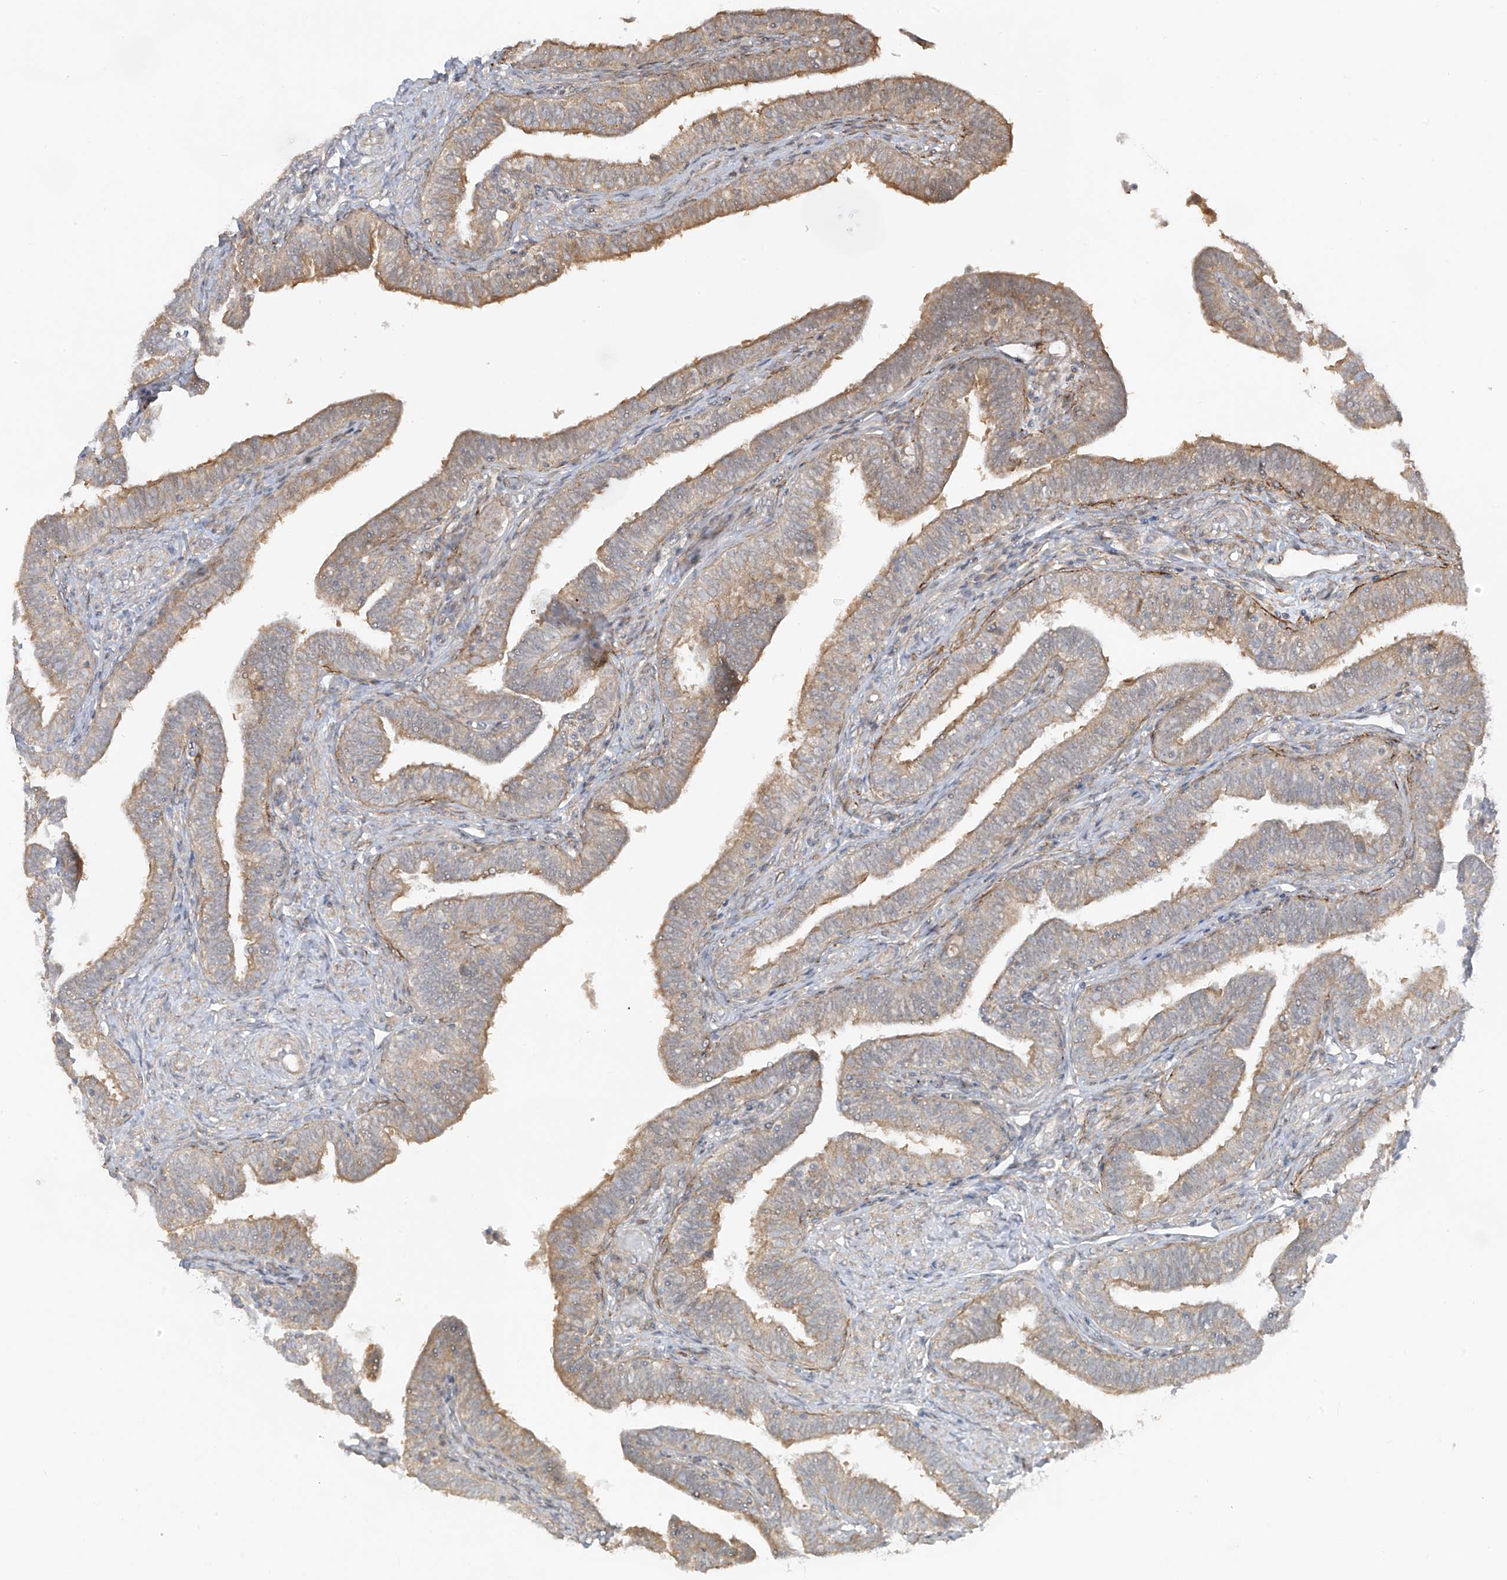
{"staining": {"intensity": "moderate", "quantity": "25%-75%", "location": "cytoplasmic/membranous"}, "tissue": "fallopian tube", "cell_type": "Glandular cells", "image_type": "normal", "snomed": [{"axis": "morphology", "description": "Normal tissue, NOS"}, {"axis": "topography", "description": "Fallopian tube"}], "caption": "This micrograph exhibits IHC staining of normal fallopian tube, with medium moderate cytoplasmic/membranous staining in about 25%-75% of glandular cells.", "gene": "PDE11A", "patient": {"sex": "female", "age": 39}}